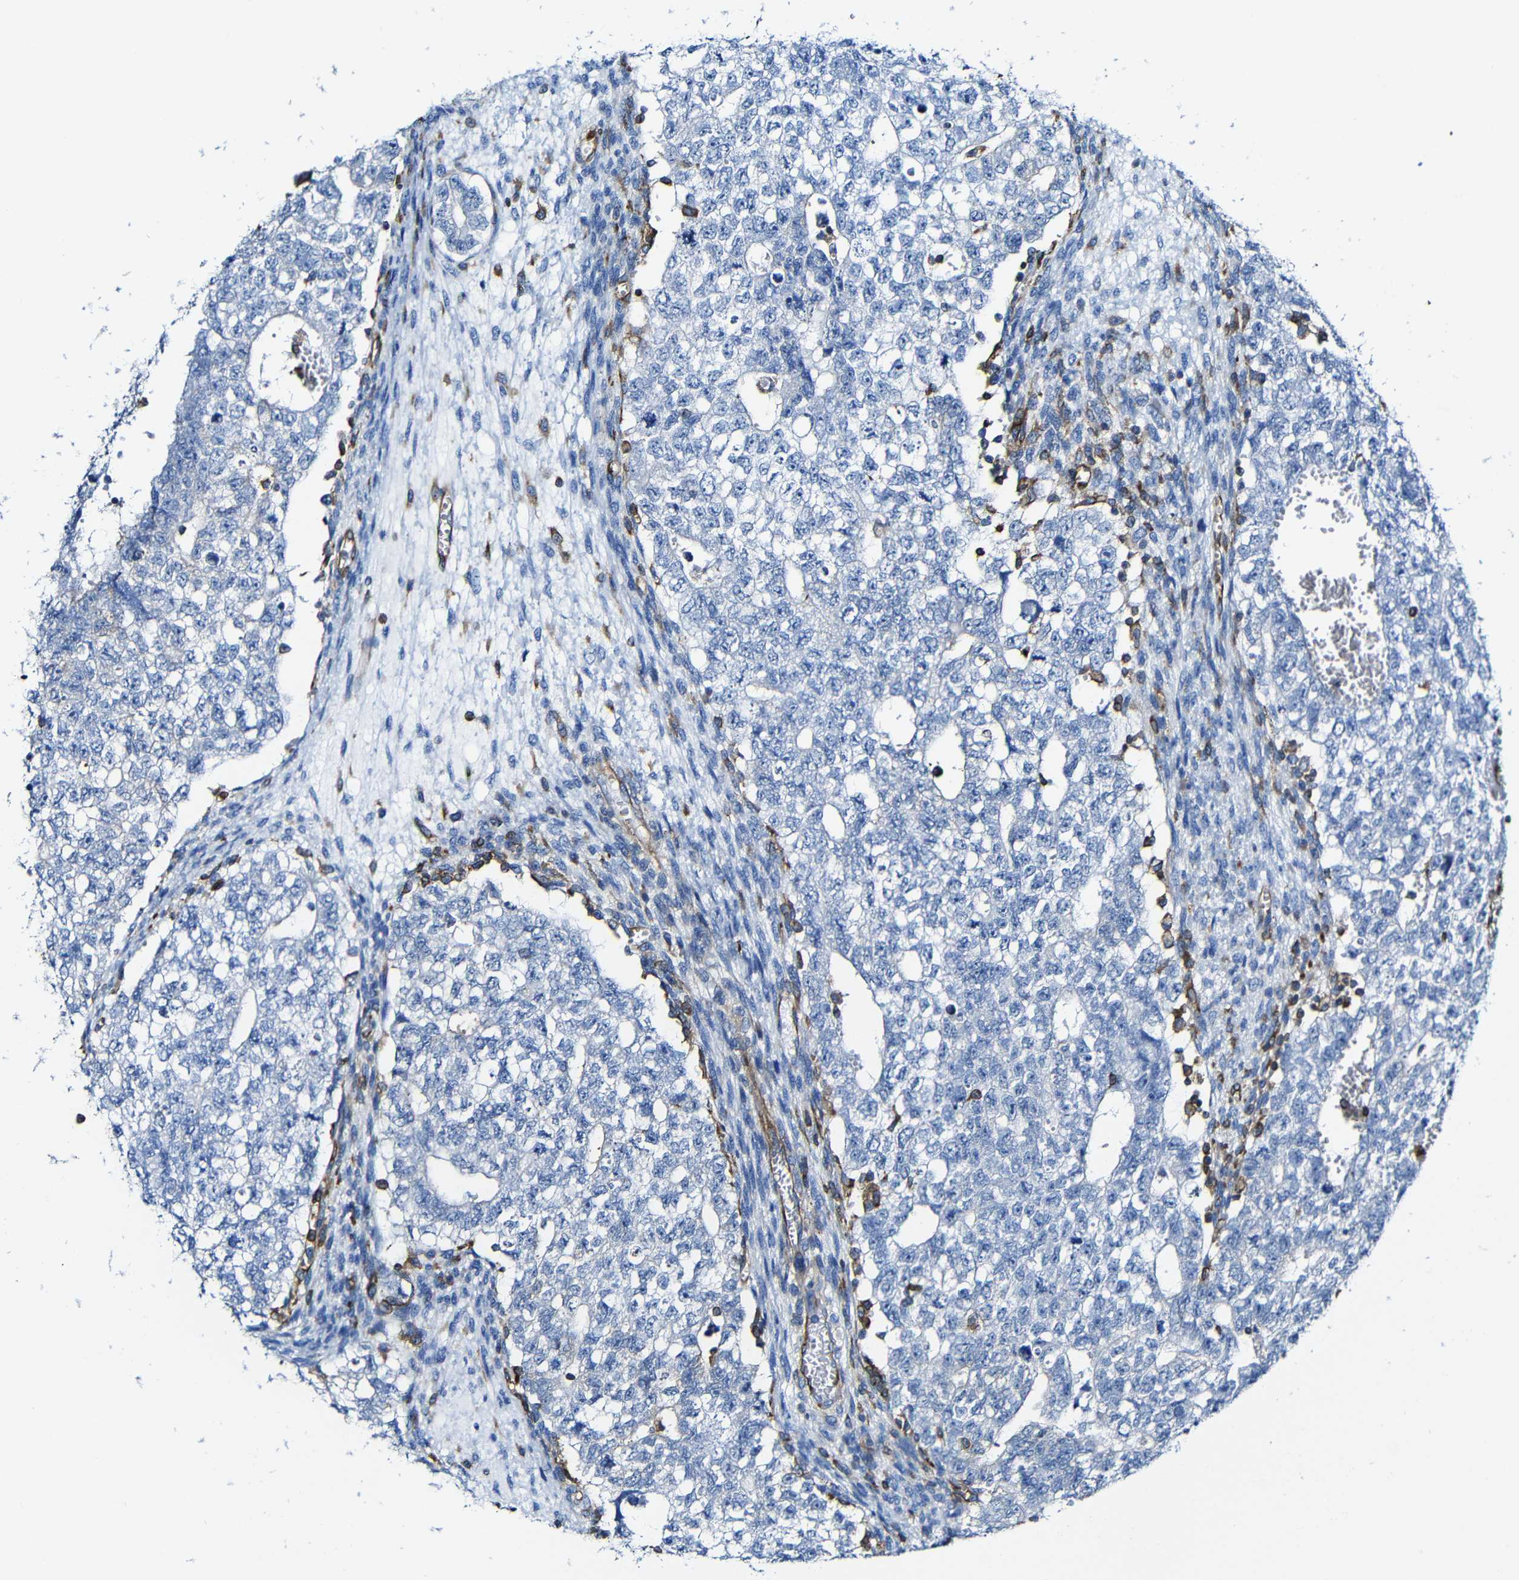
{"staining": {"intensity": "negative", "quantity": "none", "location": "none"}, "tissue": "testis cancer", "cell_type": "Tumor cells", "image_type": "cancer", "snomed": [{"axis": "morphology", "description": "Seminoma, NOS"}, {"axis": "morphology", "description": "Carcinoma, Embryonal, NOS"}, {"axis": "topography", "description": "Testis"}], "caption": "Testis cancer was stained to show a protein in brown. There is no significant staining in tumor cells. Brightfield microscopy of IHC stained with DAB (brown) and hematoxylin (blue), captured at high magnification.", "gene": "MSN", "patient": {"sex": "male", "age": 38}}